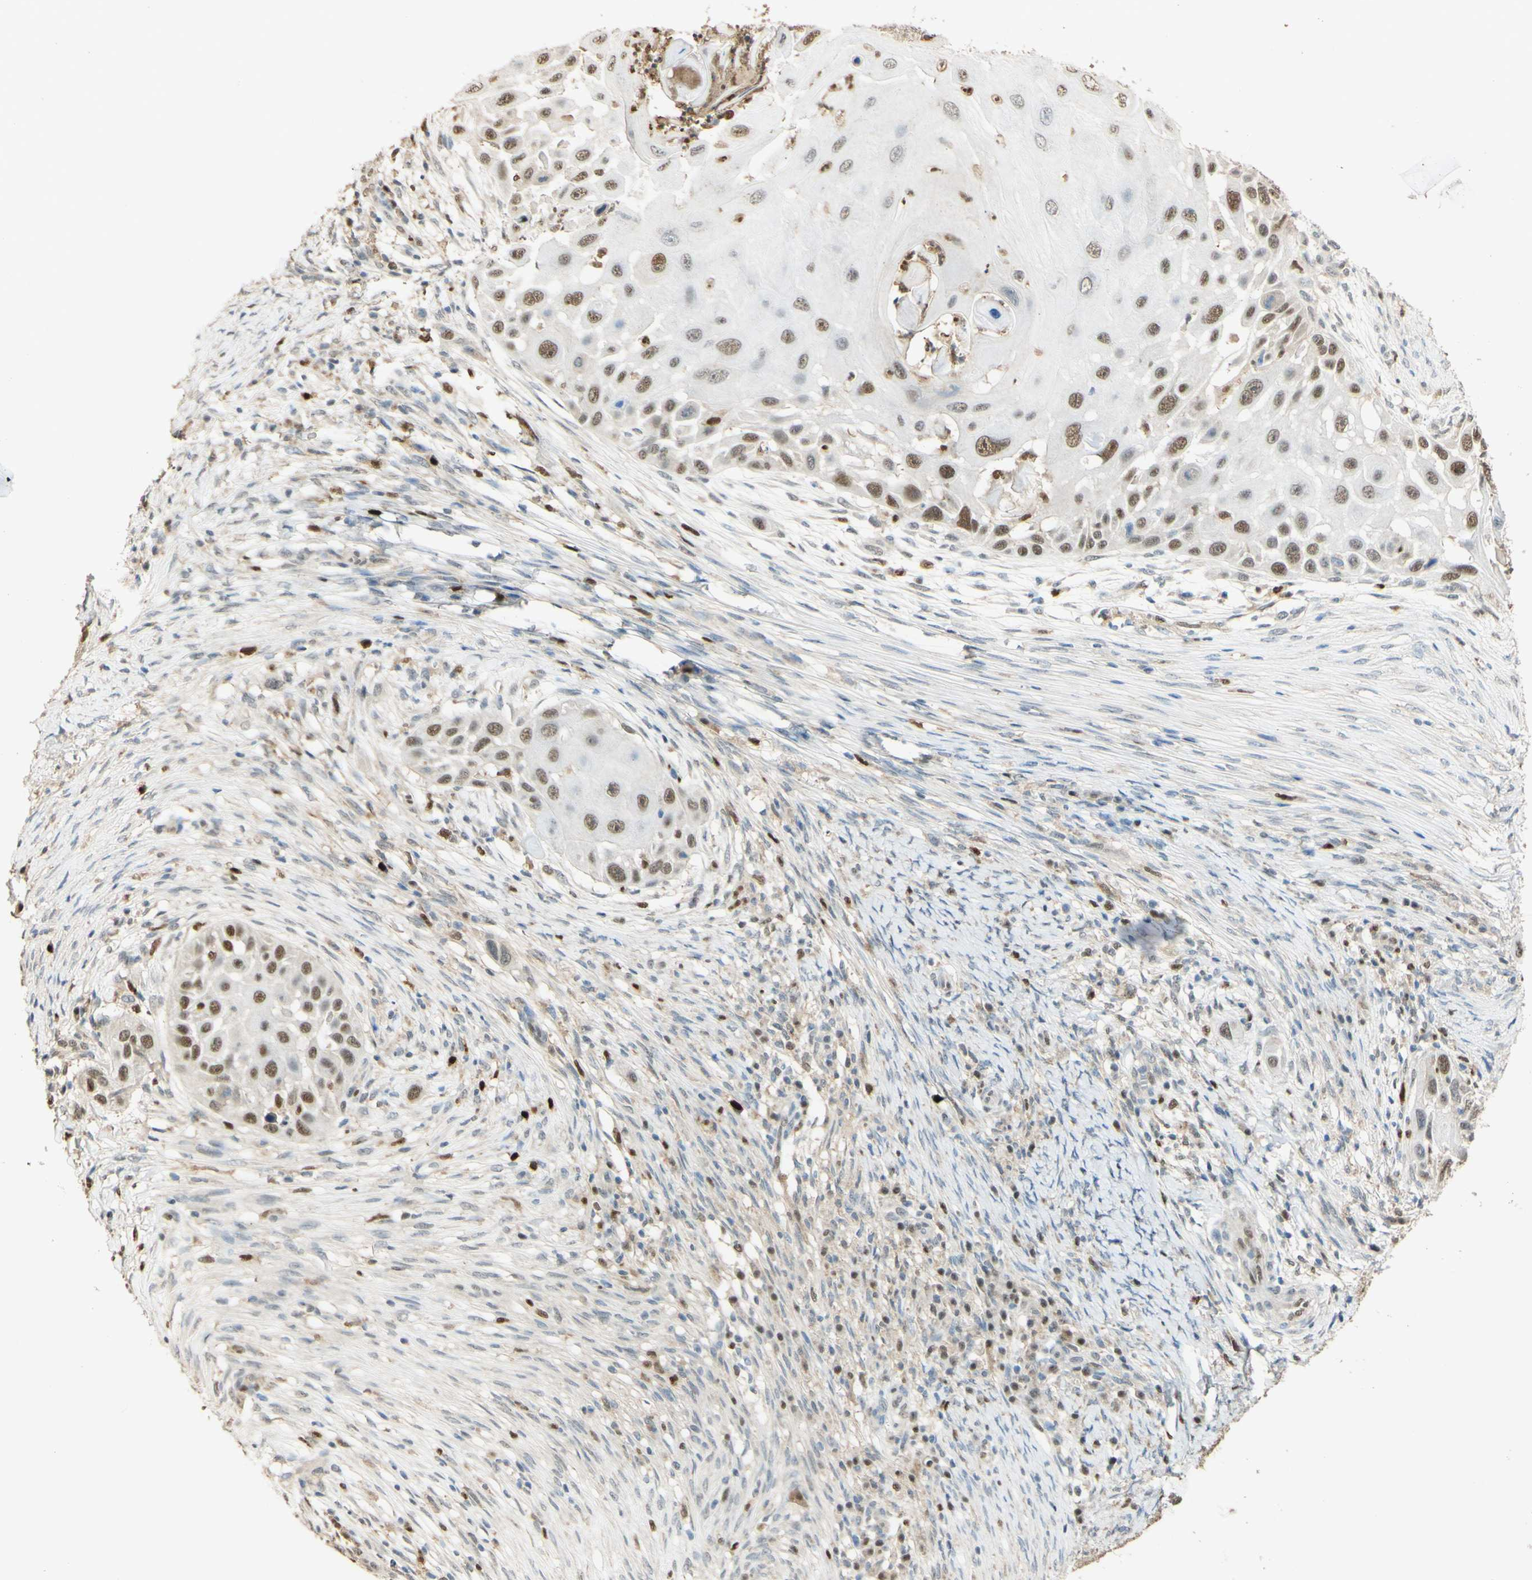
{"staining": {"intensity": "weak", "quantity": "25%-75%", "location": "nuclear"}, "tissue": "skin cancer", "cell_type": "Tumor cells", "image_type": "cancer", "snomed": [{"axis": "morphology", "description": "Squamous cell carcinoma, NOS"}, {"axis": "topography", "description": "Skin"}], "caption": "A low amount of weak nuclear positivity is appreciated in about 25%-75% of tumor cells in skin squamous cell carcinoma tissue. Using DAB (brown) and hematoxylin (blue) stains, captured at high magnification using brightfield microscopy.", "gene": "MAP3K4", "patient": {"sex": "female", "age": 44}}